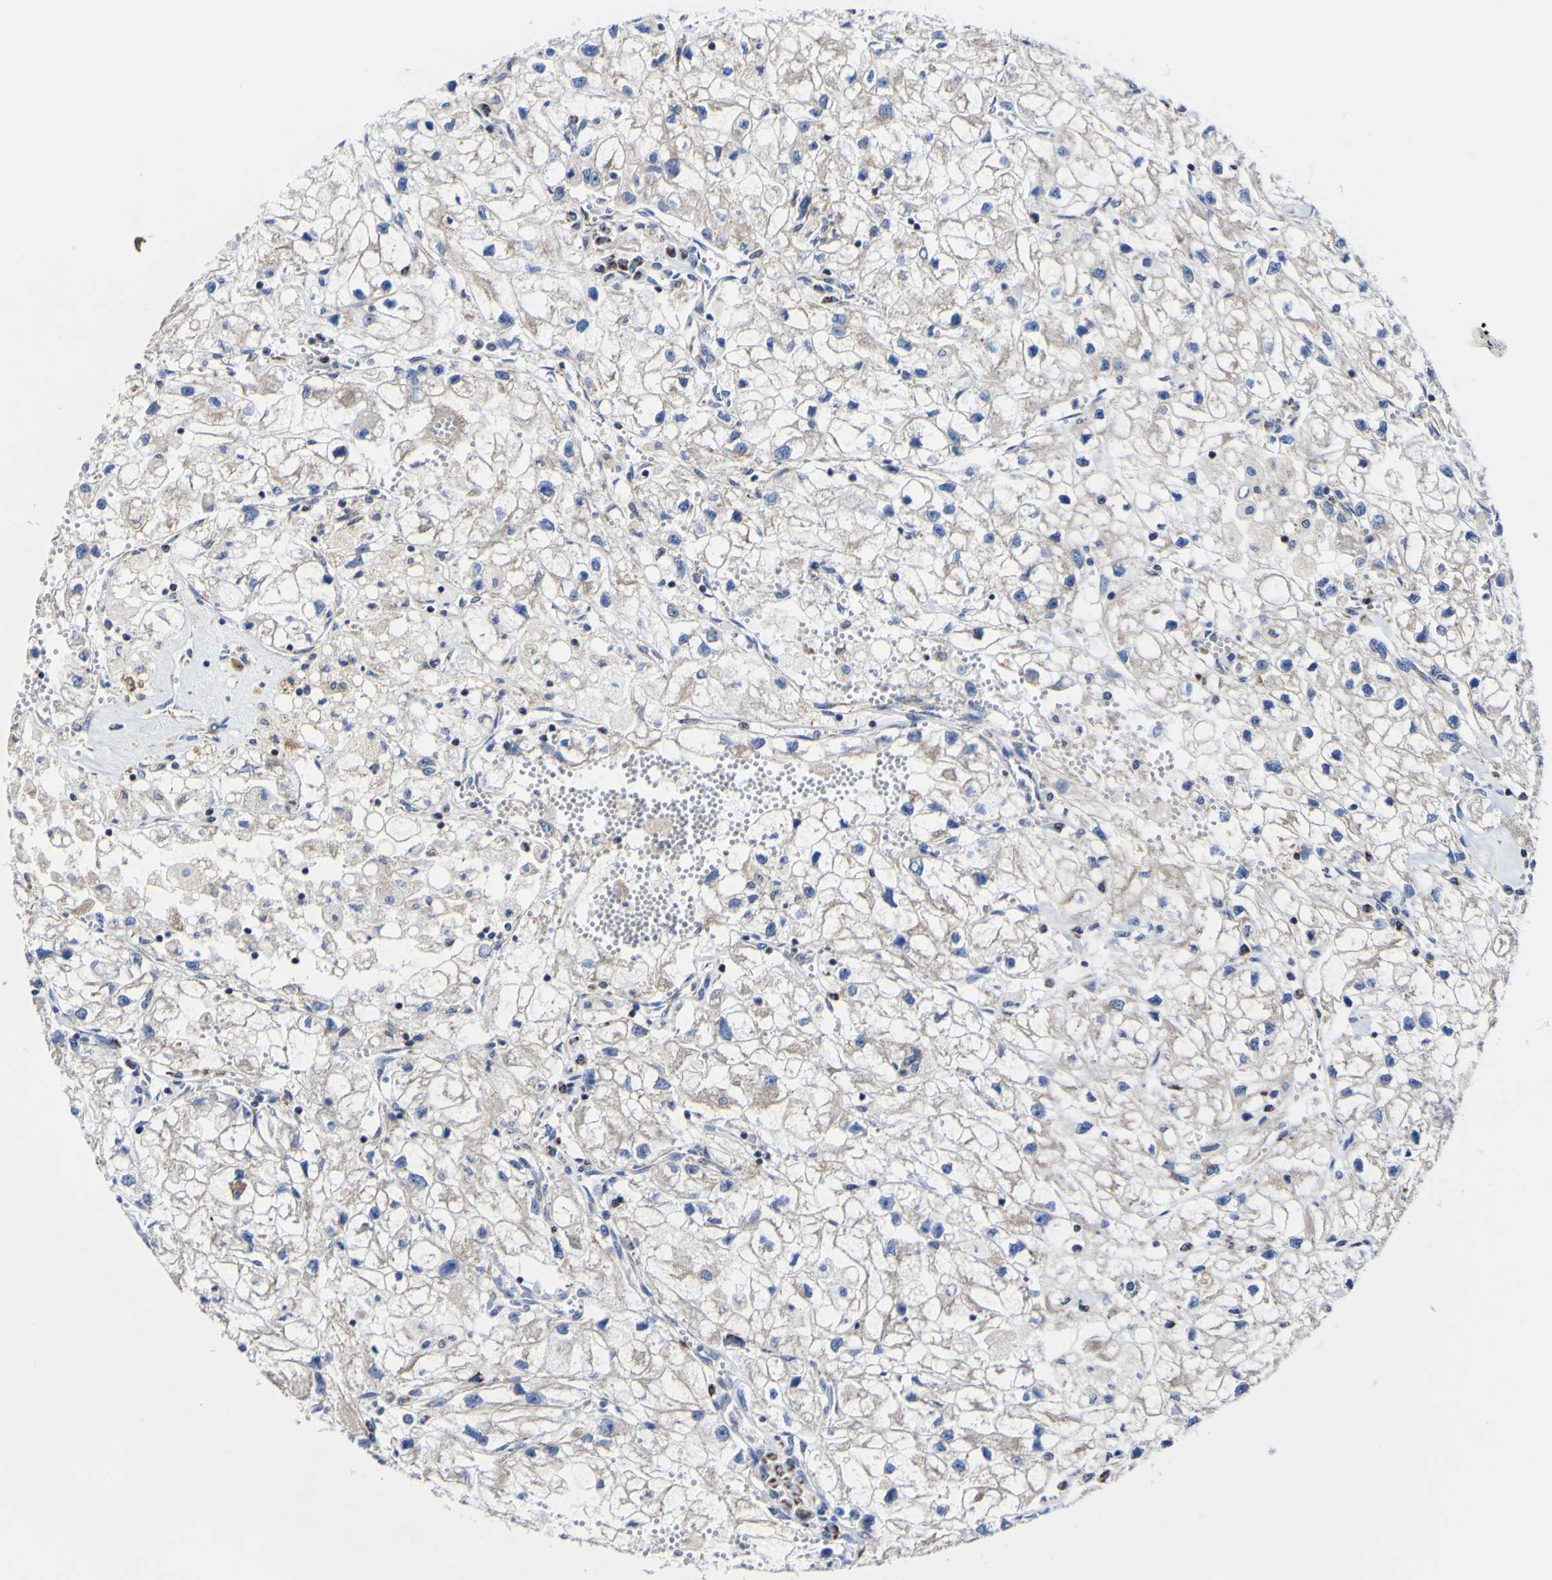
{"staining": {"intensity": "moderate", "quantity": "25%-75%", "location": "cytoplasmic/membranous"}, "tissue": "renal cancer", "cell_type": "Tumor cells", "image_type": "cancer", "snomed": [{"axis": "morphology", "description": "Adenocarcinoma, NOS"}, {"axis": "topography", "description": "Kidney"}], "caption": "The photomicrograph shows staining of adenocarcinoma (renal), revealing moderate cytoplasmic/membranous protein staining (brown color) within tumor cells.", "gene": "CCDC90B", "patient": {"sex": "female", "age": 70}}